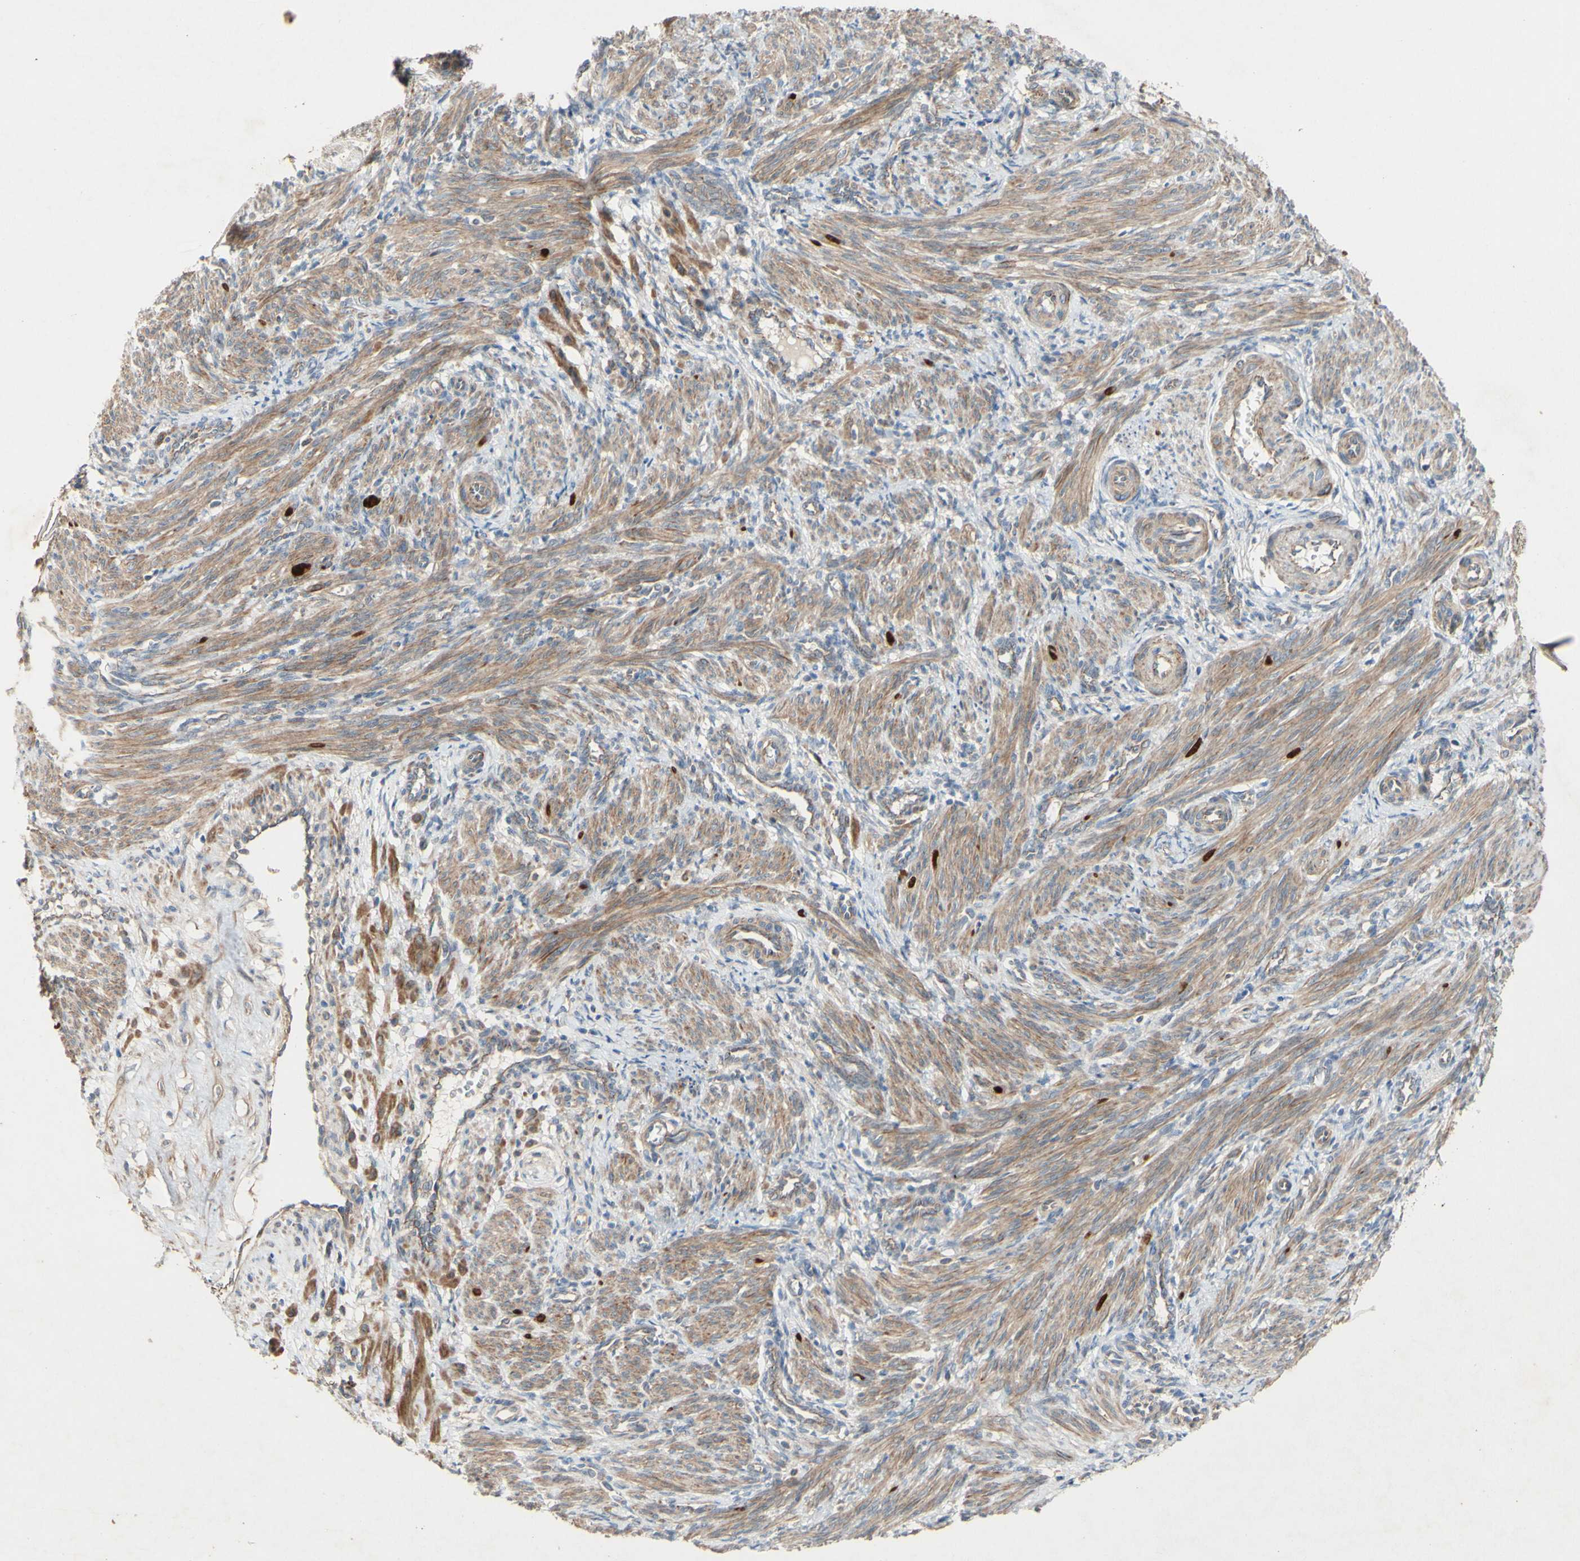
{"staining": {"intensity": "strong", "quantity": ">75%", "location": "cytoplasmic/membranous"}, "tissue": "smooth muscle", "cell_type": "Smooth muscle cells", "image_type": "normal", "snomed": [{"axis": "morphology", "description": "Normal tissue, NOS"}, {"axis": "topography", "description": "Endometrium"}], "caption": "Immunohistochemistry (IHC) (DAB (3,3'-diaminobenzidine)) staining of unremarkable smooth muscle shows strong cytoplasmic/membranous protein positivity in about >75% of smooth muscle cells. The staining was performed using DAB, with brown indicating positive protein expression. Nuclei are stained blue with hematoxylin.", "gene": "PDGFB", "patient": {"sex": "female", "age": 33}}